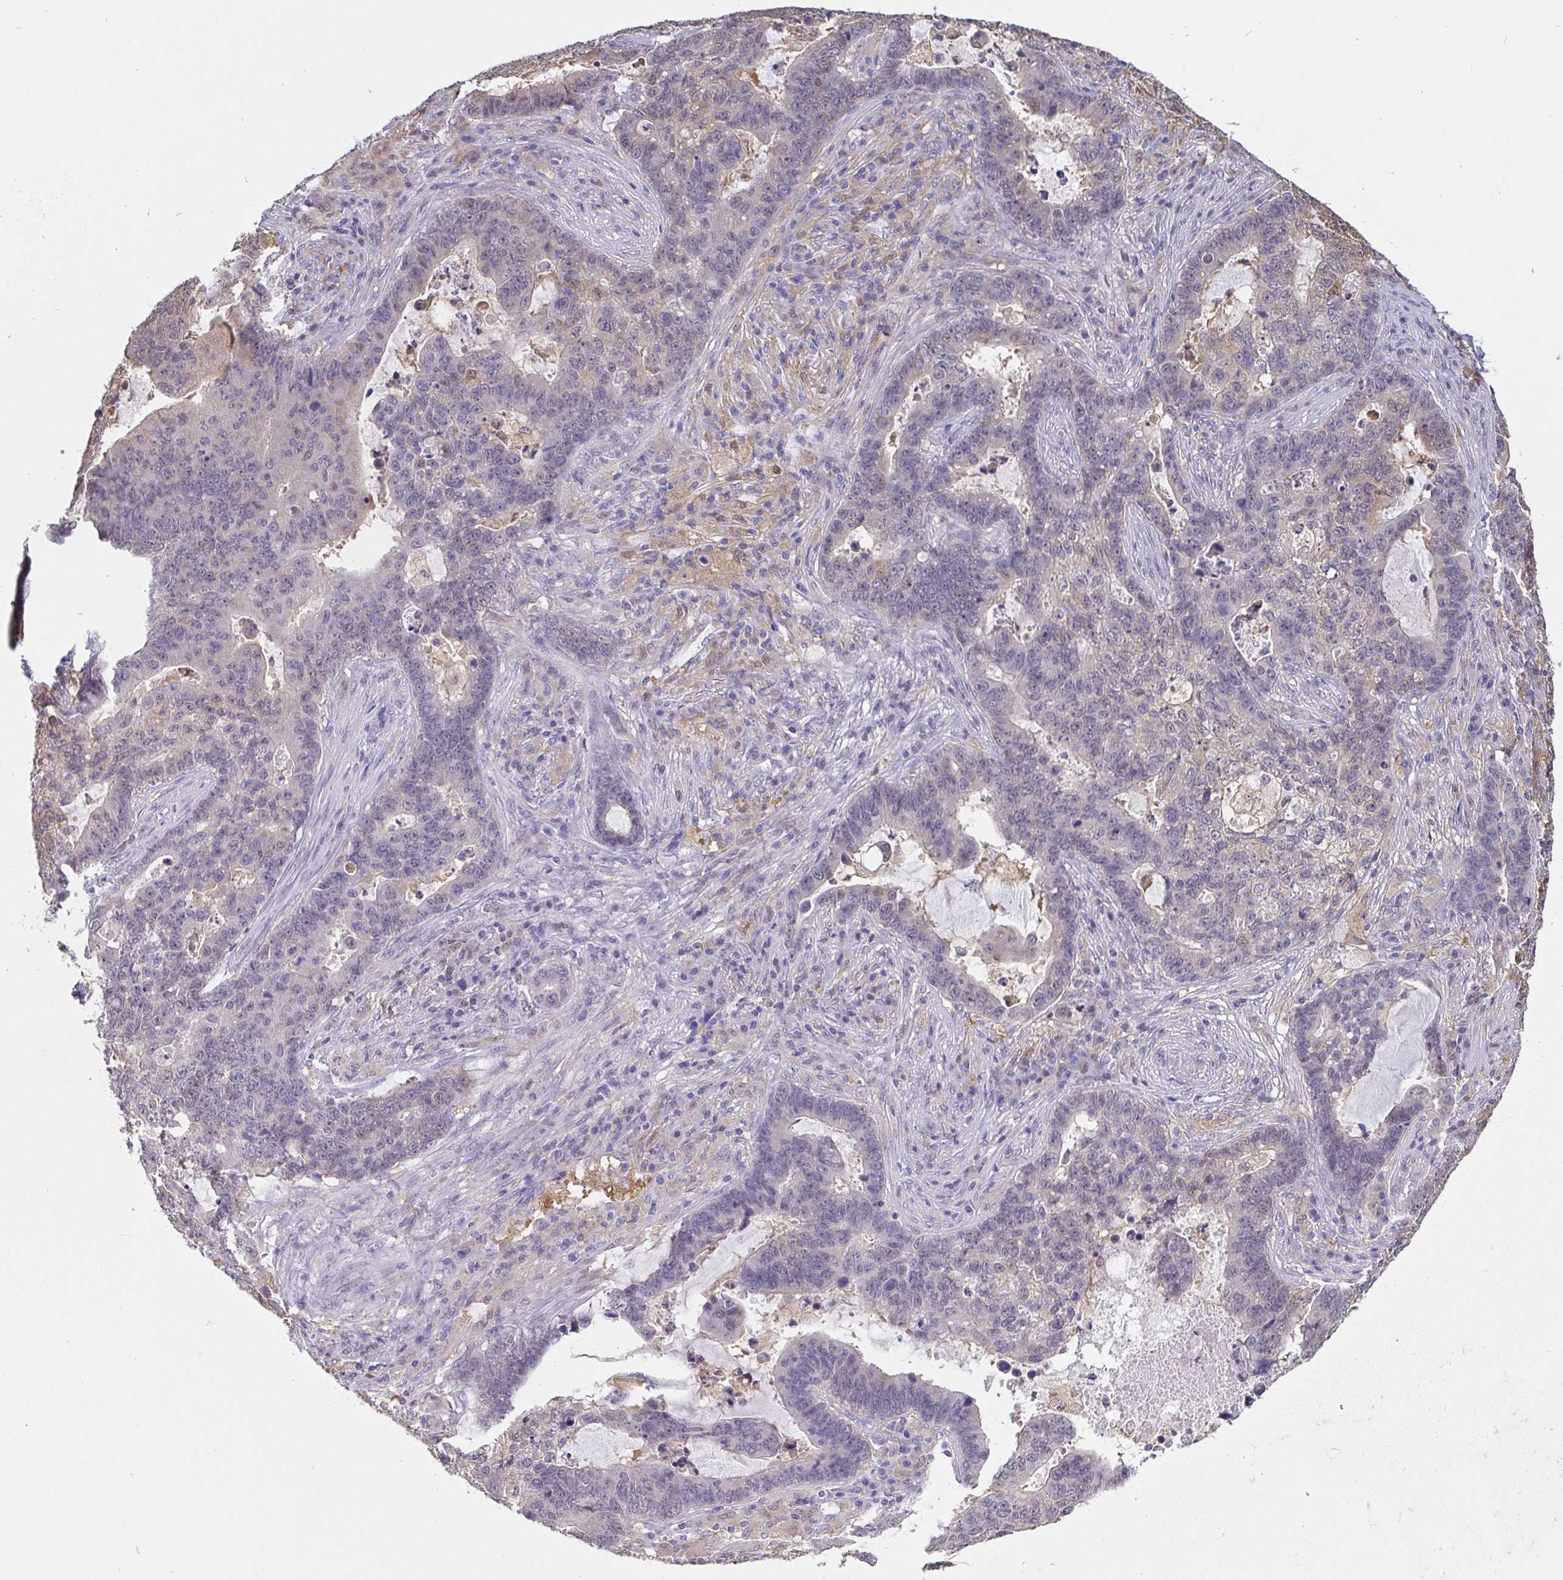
{"staining": {"intensity": "negative", "quantity": "none", "location": "none"}, "tissue": "lung cancer", "cell_type": "Tumor cells", "image_type": "cancer", "snomed": [{"axis": "morphology", "description": "Aneuploidy"}, {"axis": "morphology", "description": "Adenocarcinoma, NOS"}, {"axis": "morphology", "description": "Adenocarcinoma primary or metastatic"}, {"axis": "topography", "description": "Lung"}], "caption": "Immunohistochemistry (IHC) image of lung adenocarcinoma stained for a protein (brown), which displays no positivity in tumor cells.", "gene": "IDH1", "patient": {"sex": "female", "age": 75}}